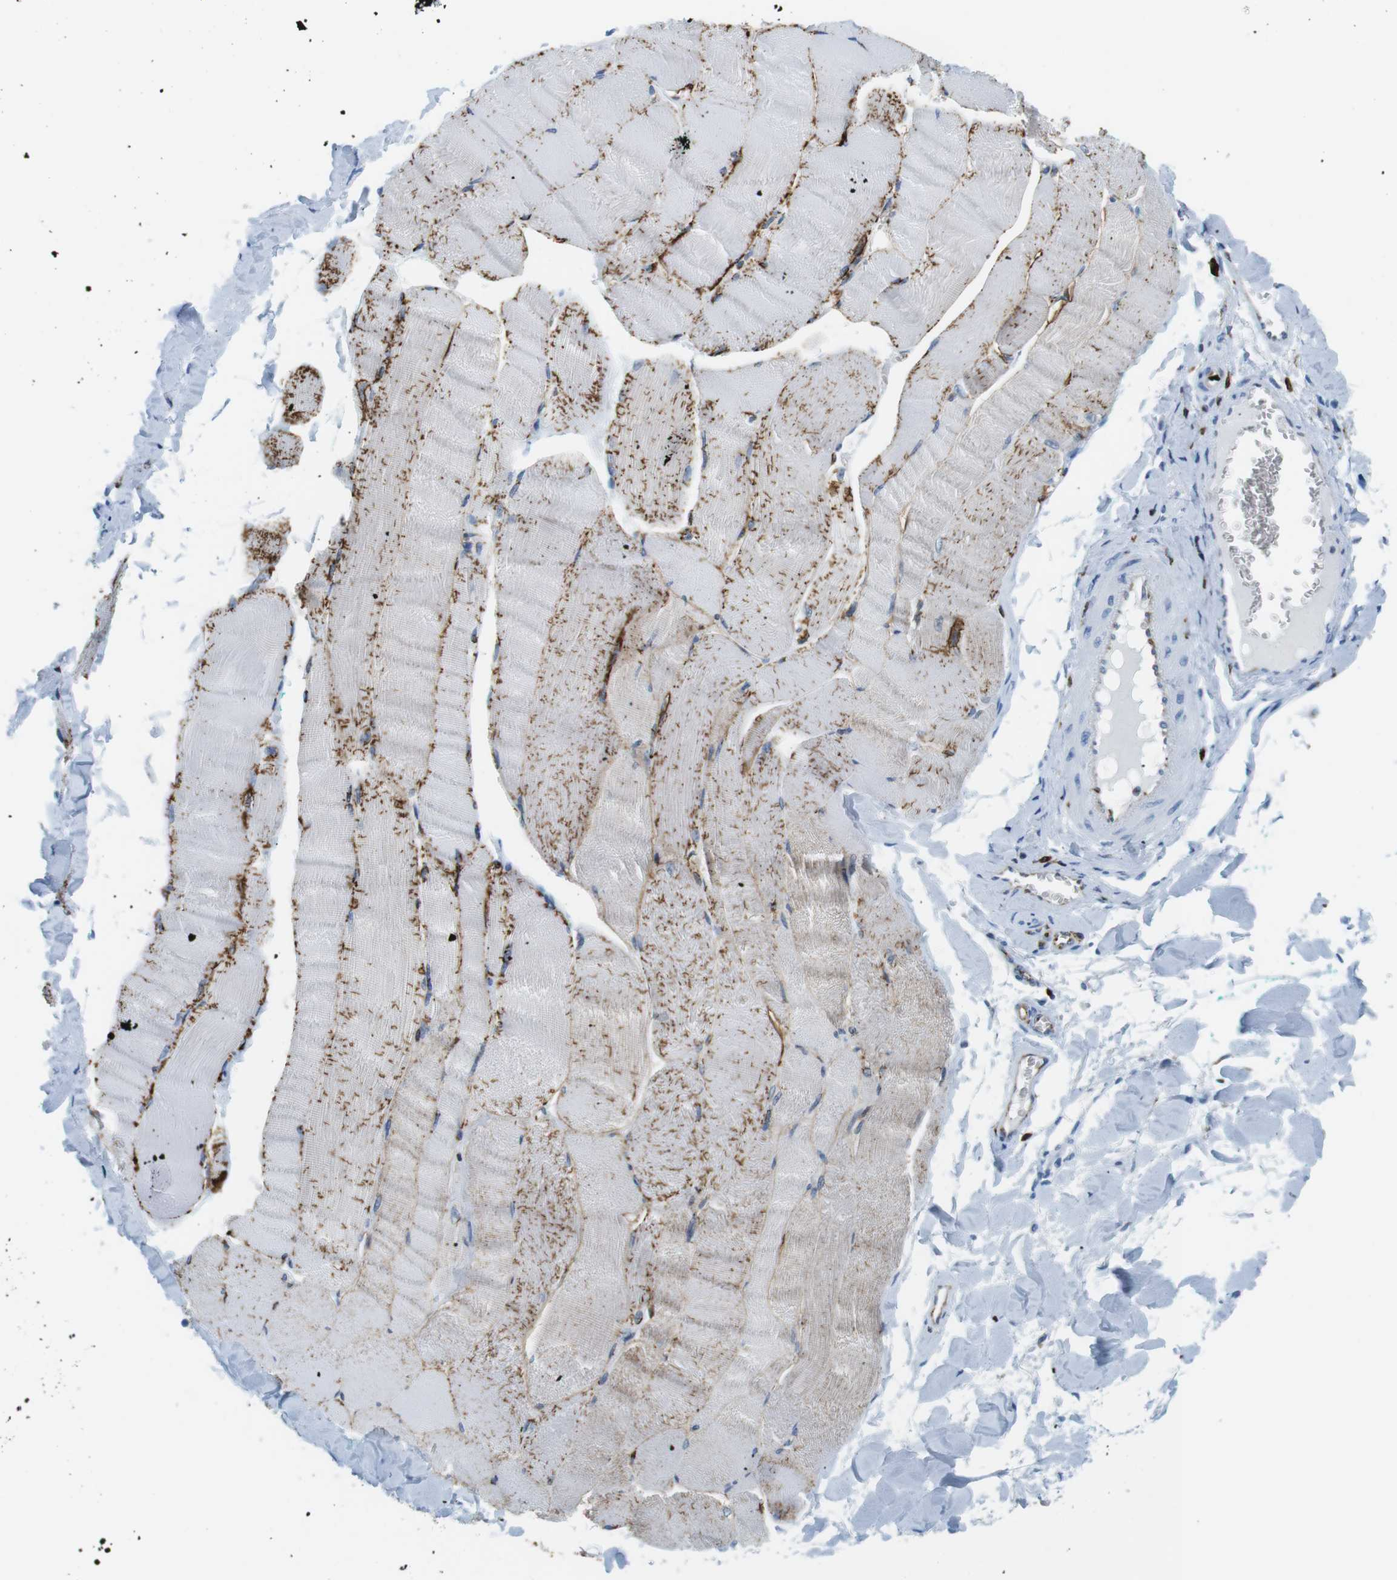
{"staining": {"intensity": "weak", "quantity": "25%-75%", "location": "cytoplasmic/membranous"}, "tissue": "skeletal muscle", "cell_type": "Myocytes", "image_type": "normal", "snomed": [{"axis": "morphology", "description": "Normal tissue, NOS"}, {"axis": "morphology", "description": "Squamous cell carcinoma, NOS"}, {"axis": "topography", "description": "Skeletal muscle"}], "caption": "Immunohistochemistry (IHC) micrograph of benign skeletal muscle stained for a protein (brown), which reveals low levels of weak cytoplasmic/membranous expression in about 25%-75% of myocytes.", "gene": "CIITA", "patient": {"sex": "male", "age": 51}}